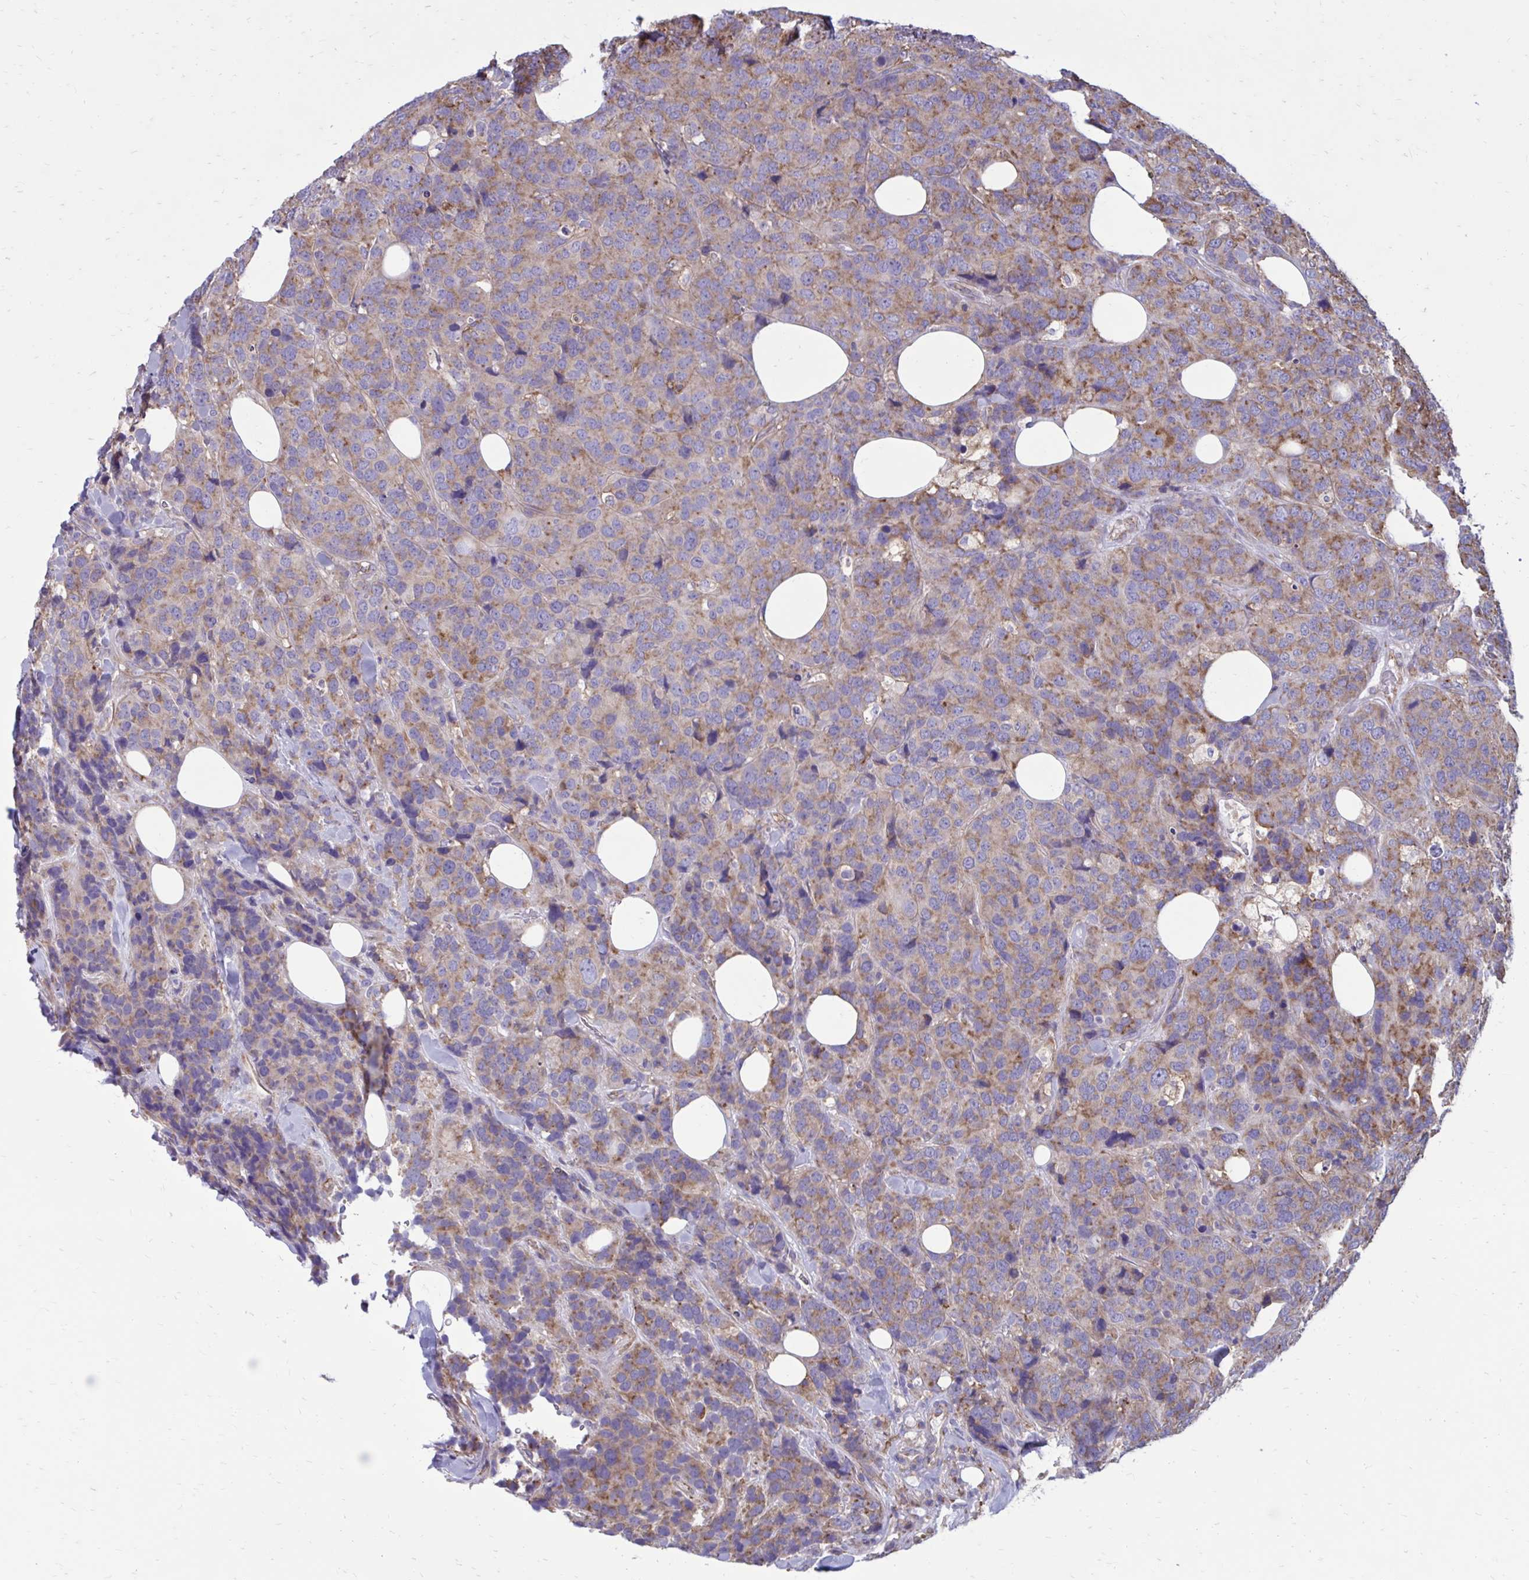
{"staining": {"intensity": "weak", "quantity": ">75%", "location": "cytoplasmic/membranous"}, "tissue": "breast cancer", "cell_type": "Tumor cells", "image_type": "cancer", "snomed": [{"axis": "morphology", "description": "Lobular carcinoma"}, {"axis": "topography", "description": "Breast"}], "caption": "Immunohistochemical staining of human breast cancer reveals weak cytoplasmic/membranous protein expression in about >75% of tumor cells.", "gene": "CLTA", "patient": {"sex": "female", "age": 59}}